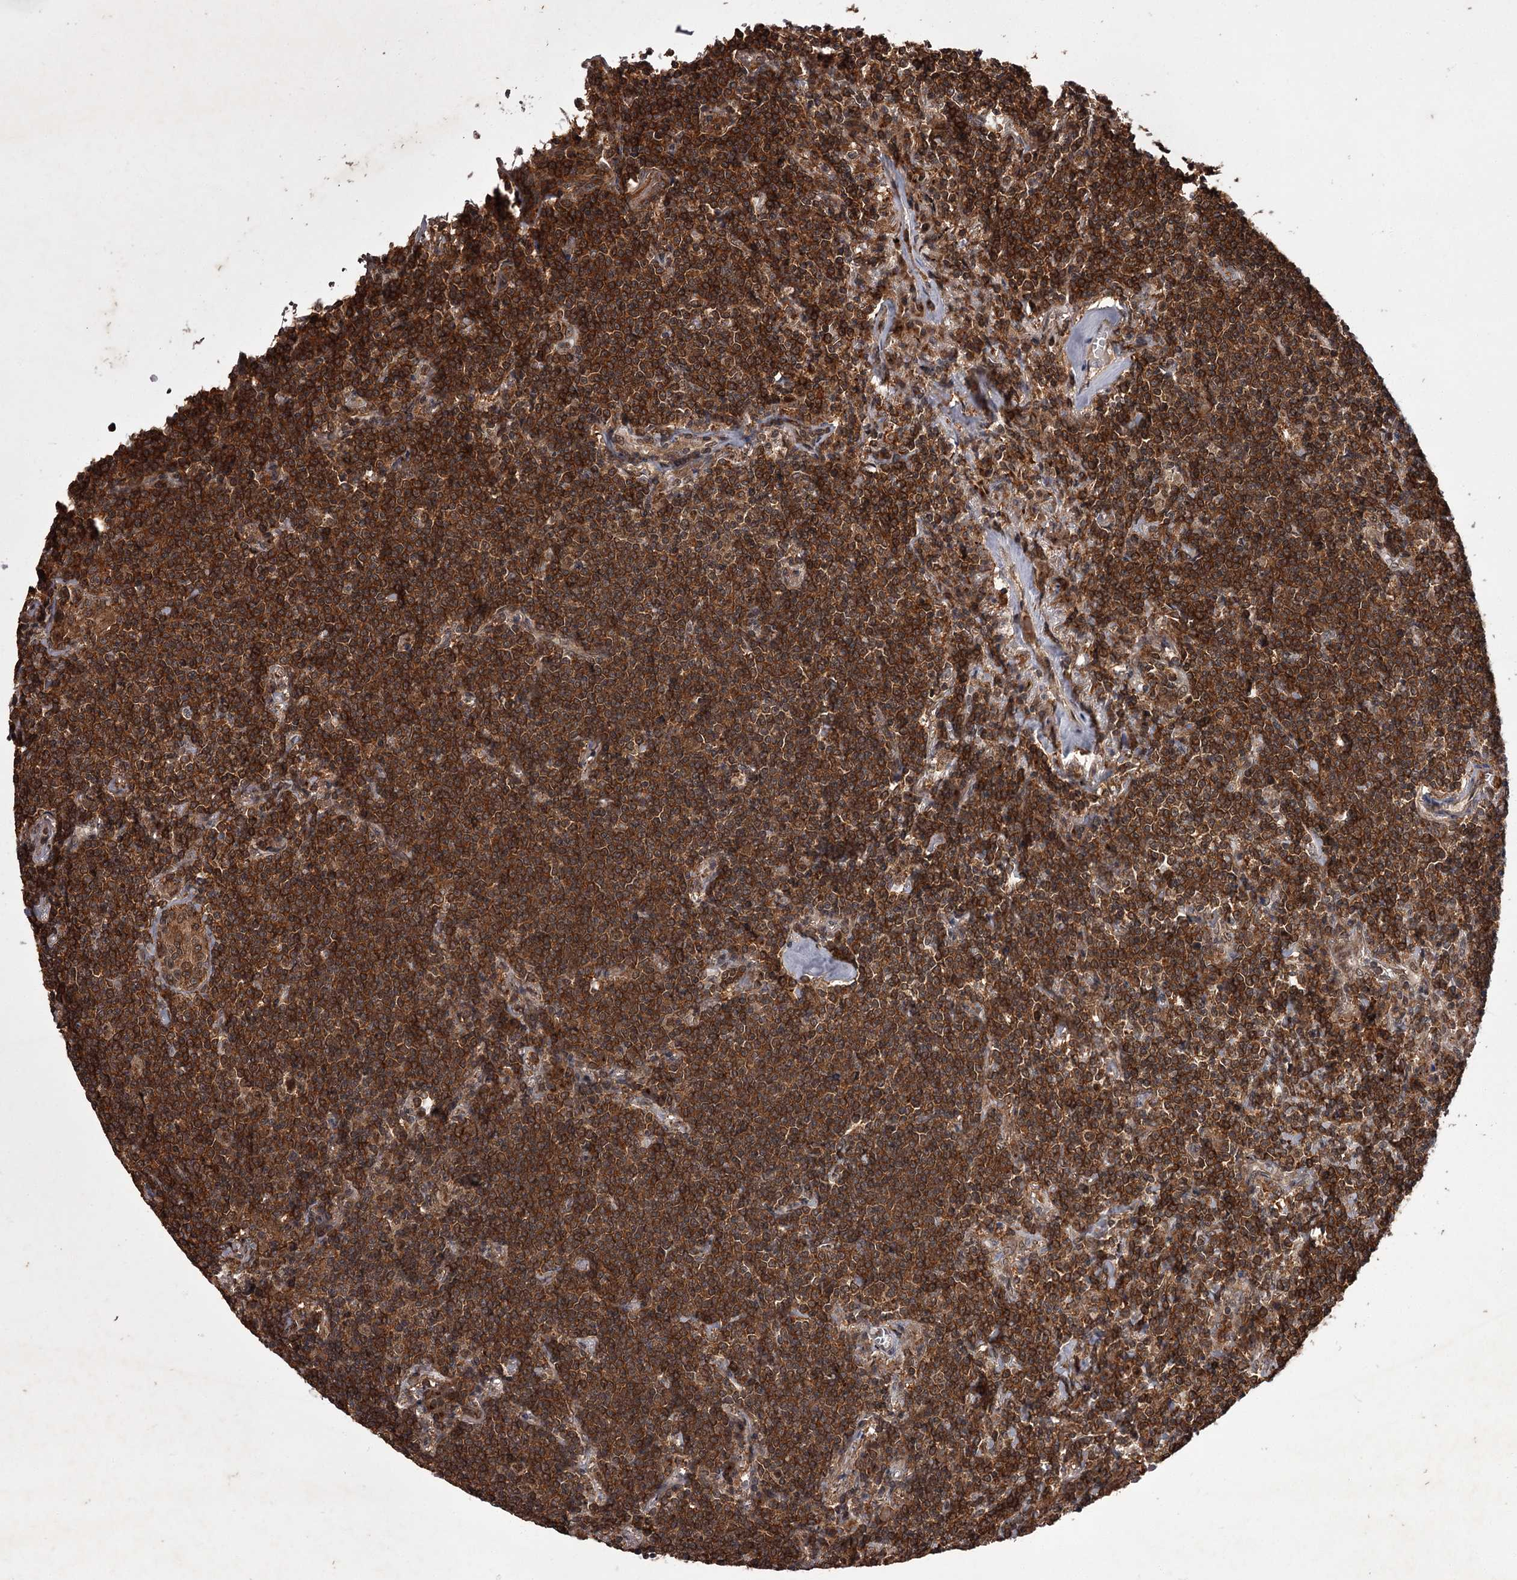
{"staining": {"intensity": "strong", "quantity": ">75%", "location": "cytoplasmic/membranous"}, "tissue": "lymphoma", "cell_type": "Tumor cells", "image_type": "cancer", "snomed": [{"axis": "morphology", "description": "Malignant lymphoma, non-Hodgkin's type, Low grade"}, {"axis": "topography", "description": "Lung"}], "caption": "Malignant lymphoma, non-Hodgkin's type (low-grade) stained with DAB (3,3'-diaminobenzidine) IHC displays high levels of strong cytoplasmic/membranous staining in approximately >75% of tumor cells.", "gene": "TBC1D23", "patient": {"sex": "female", "age": 71}}